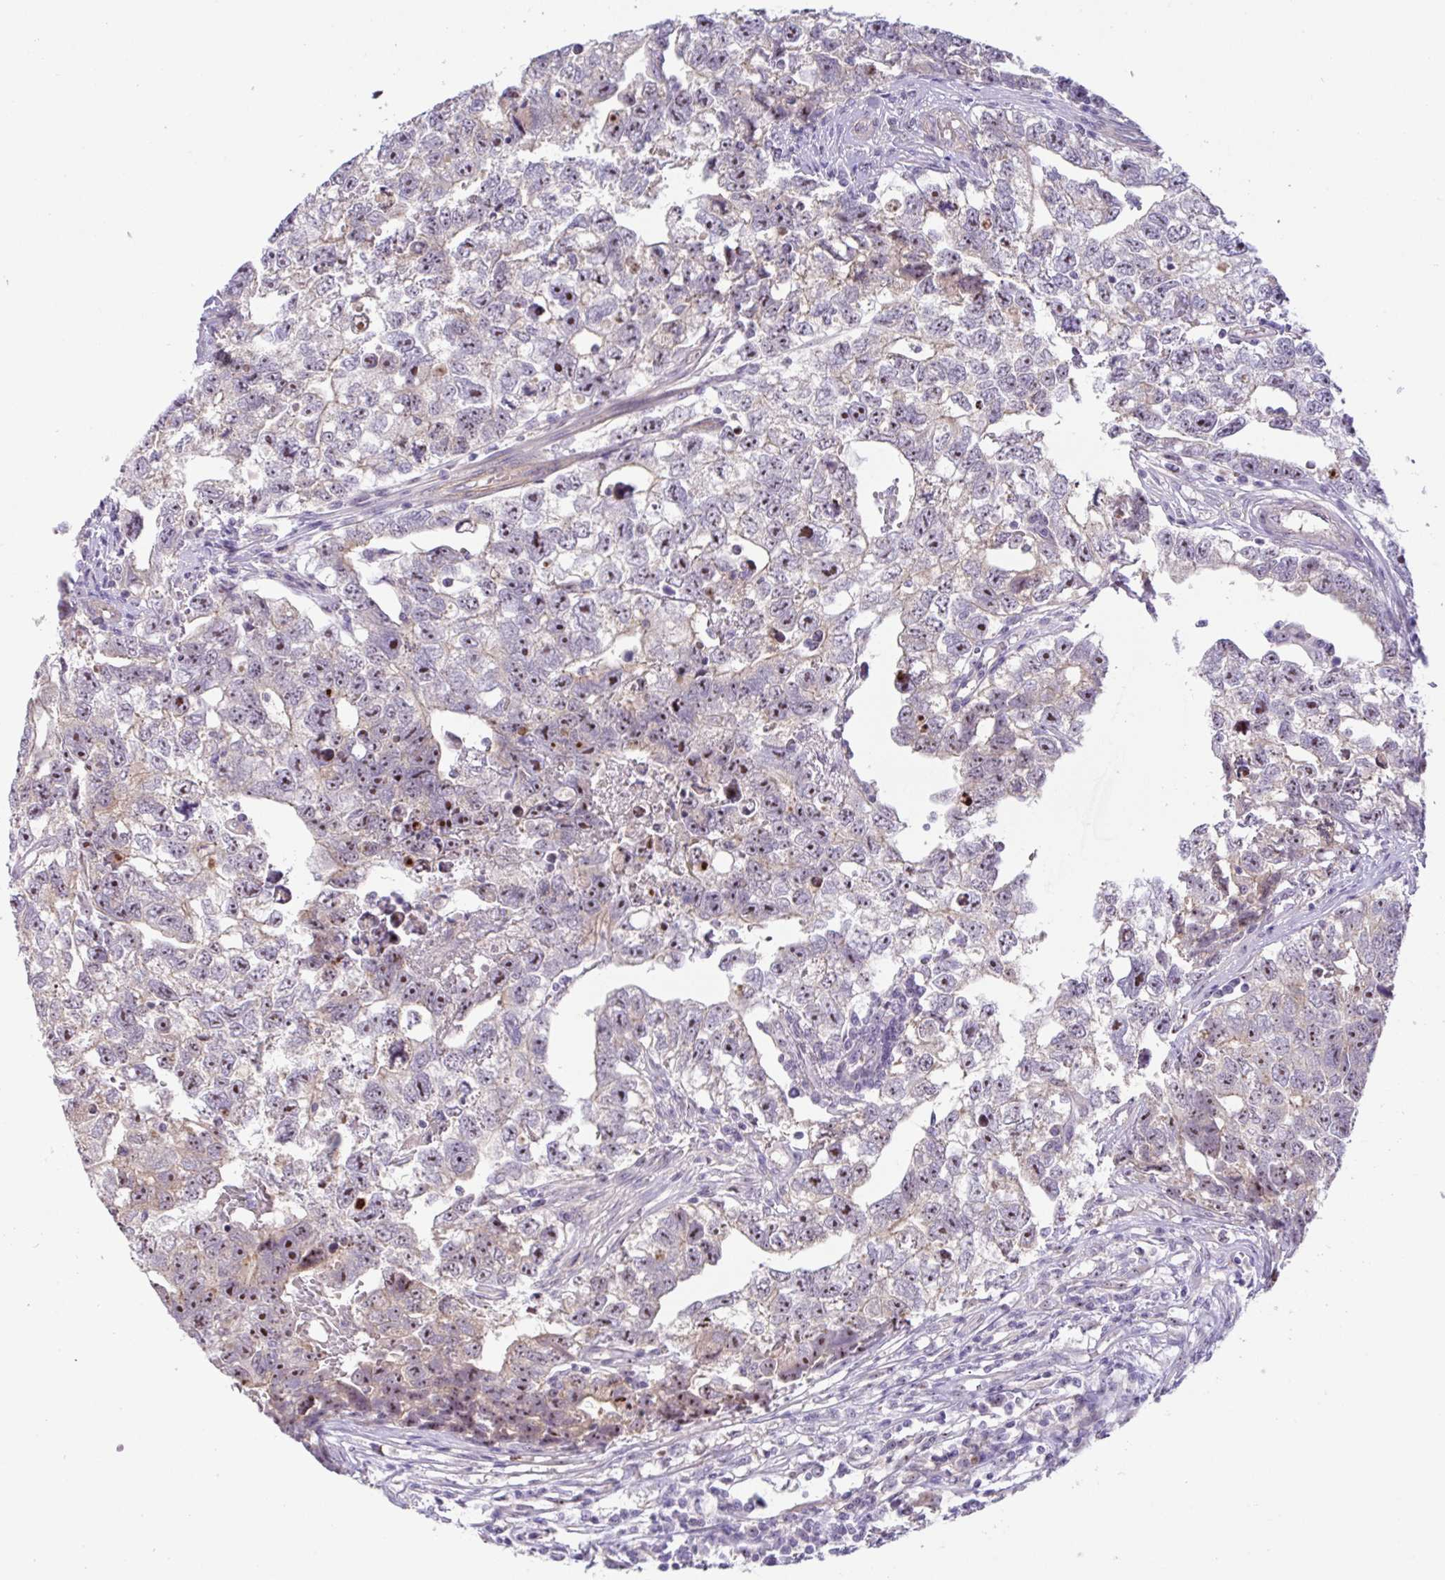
{"staining": {"intensity": "strong", "quantity": "25%-75%", "location": "nuclear"}, "tissue": "testis cancer", "cell_type": "Tumor cells", "image_type": "cancer", "snomed": [{"axis": "morphology", "description": "Carcinoma, Embryonal, NOS"}, {"axis": "topography", "description": "Testis"}], "caption": "Immunohistochemical staining of testis cancer exhibits high levels of strong nuclear protein expression in approximately 25%-75% of tumor cells.", "gene": "MXRA8", "patient": {"sex": "male", "age": 22}}